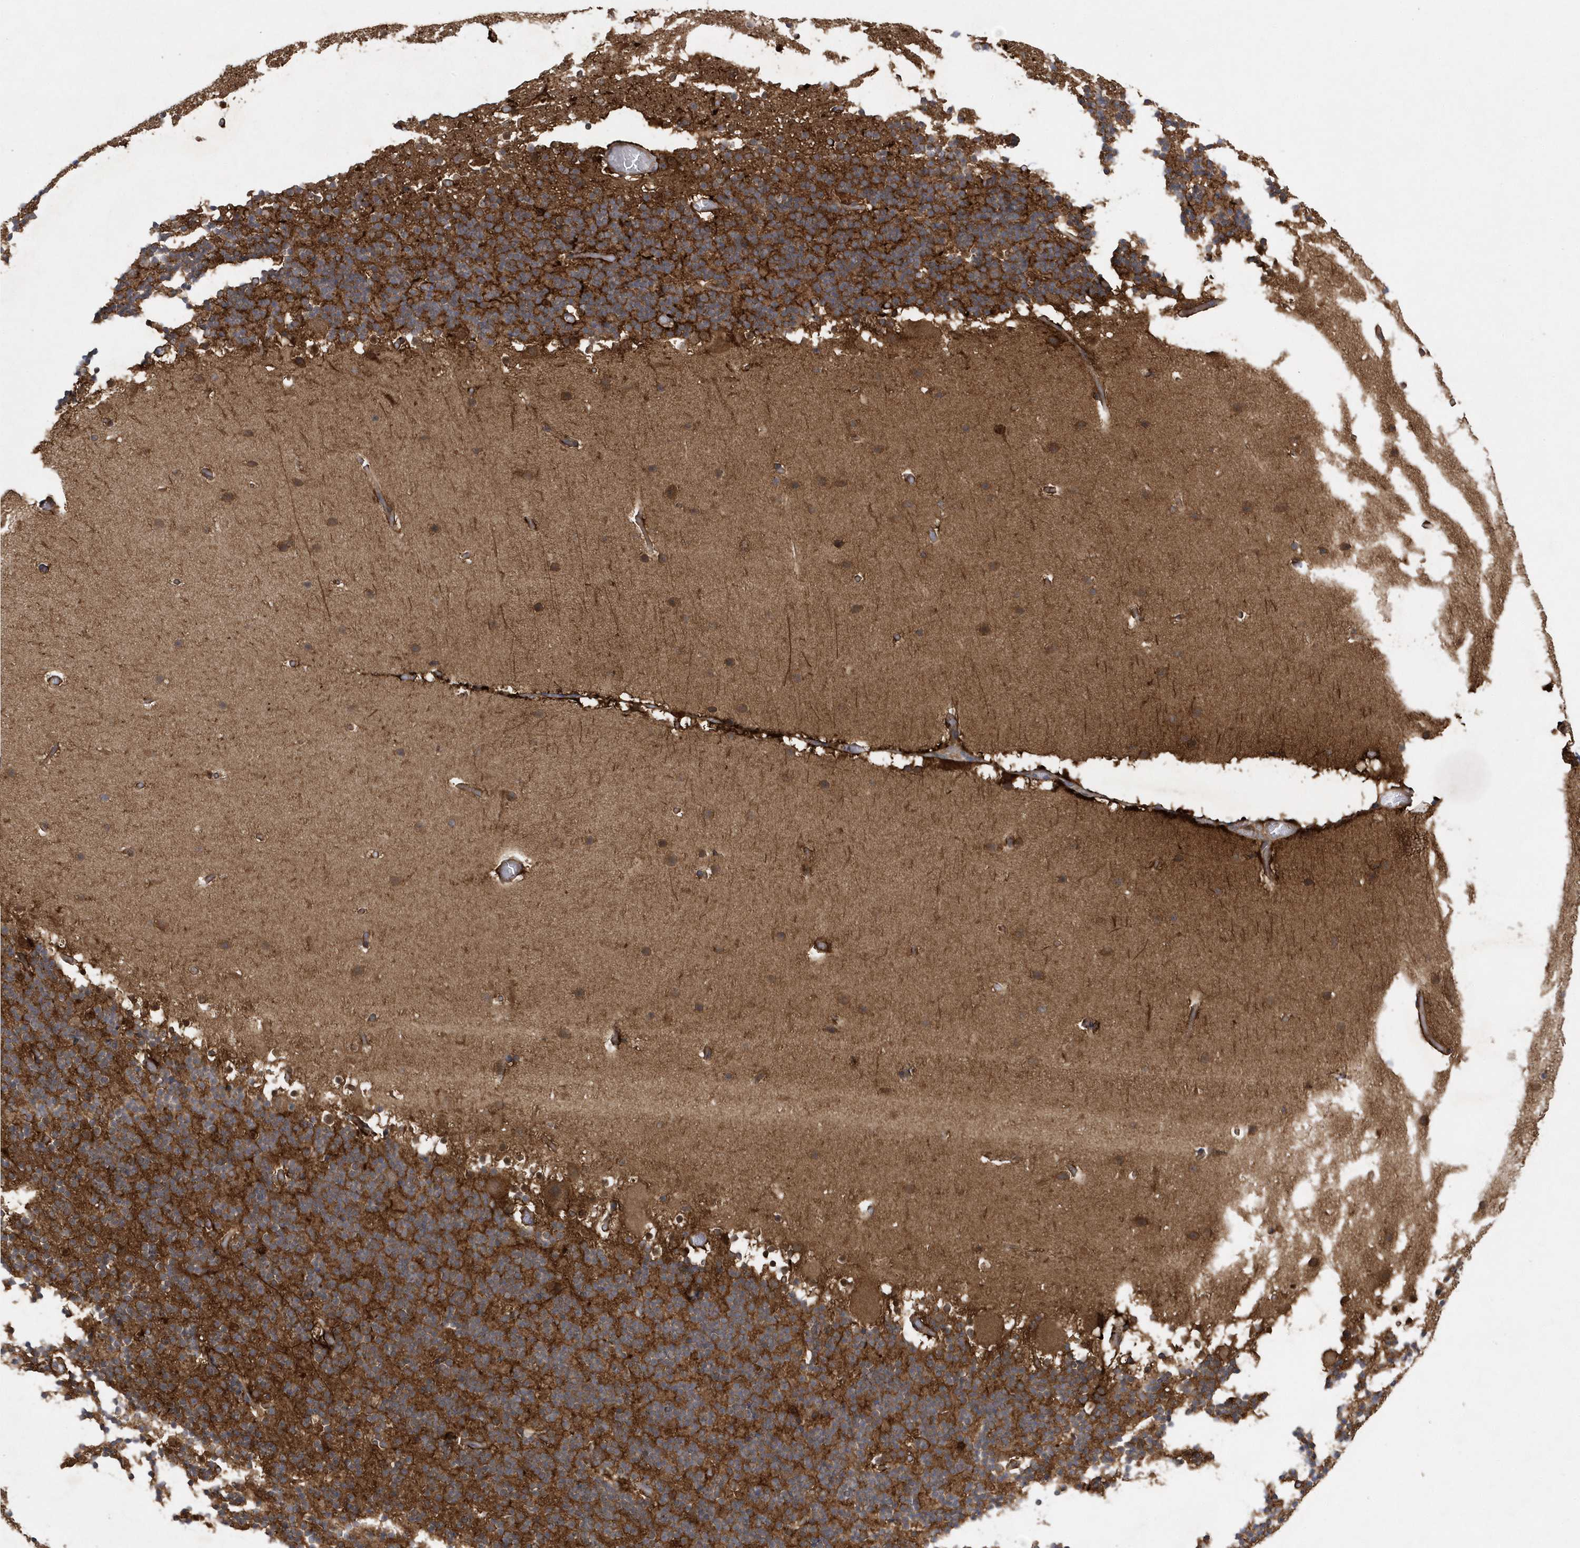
{"staining": {"intensity": "moderate", "quantity": ">75%", "location": "cytoplasmic/membranous"}, "tissue": "cerebellum", "cell_type": "Cells in granular layer", "image_type": "normal", "snomed": [{"axis": "morphology", "description": "Normal tissue, NOS"}, {"axis": "topography", "description": "Cerebellum"}], "caption": "Unremarkable cerebellum exhibits moderate cytoplasmic/membranous positivity in approximately >75% of cells in granular layer, visualized by immunohistochemistry.", "gene": "PAICS", "patient": {"sex": "male", "age": 57}}